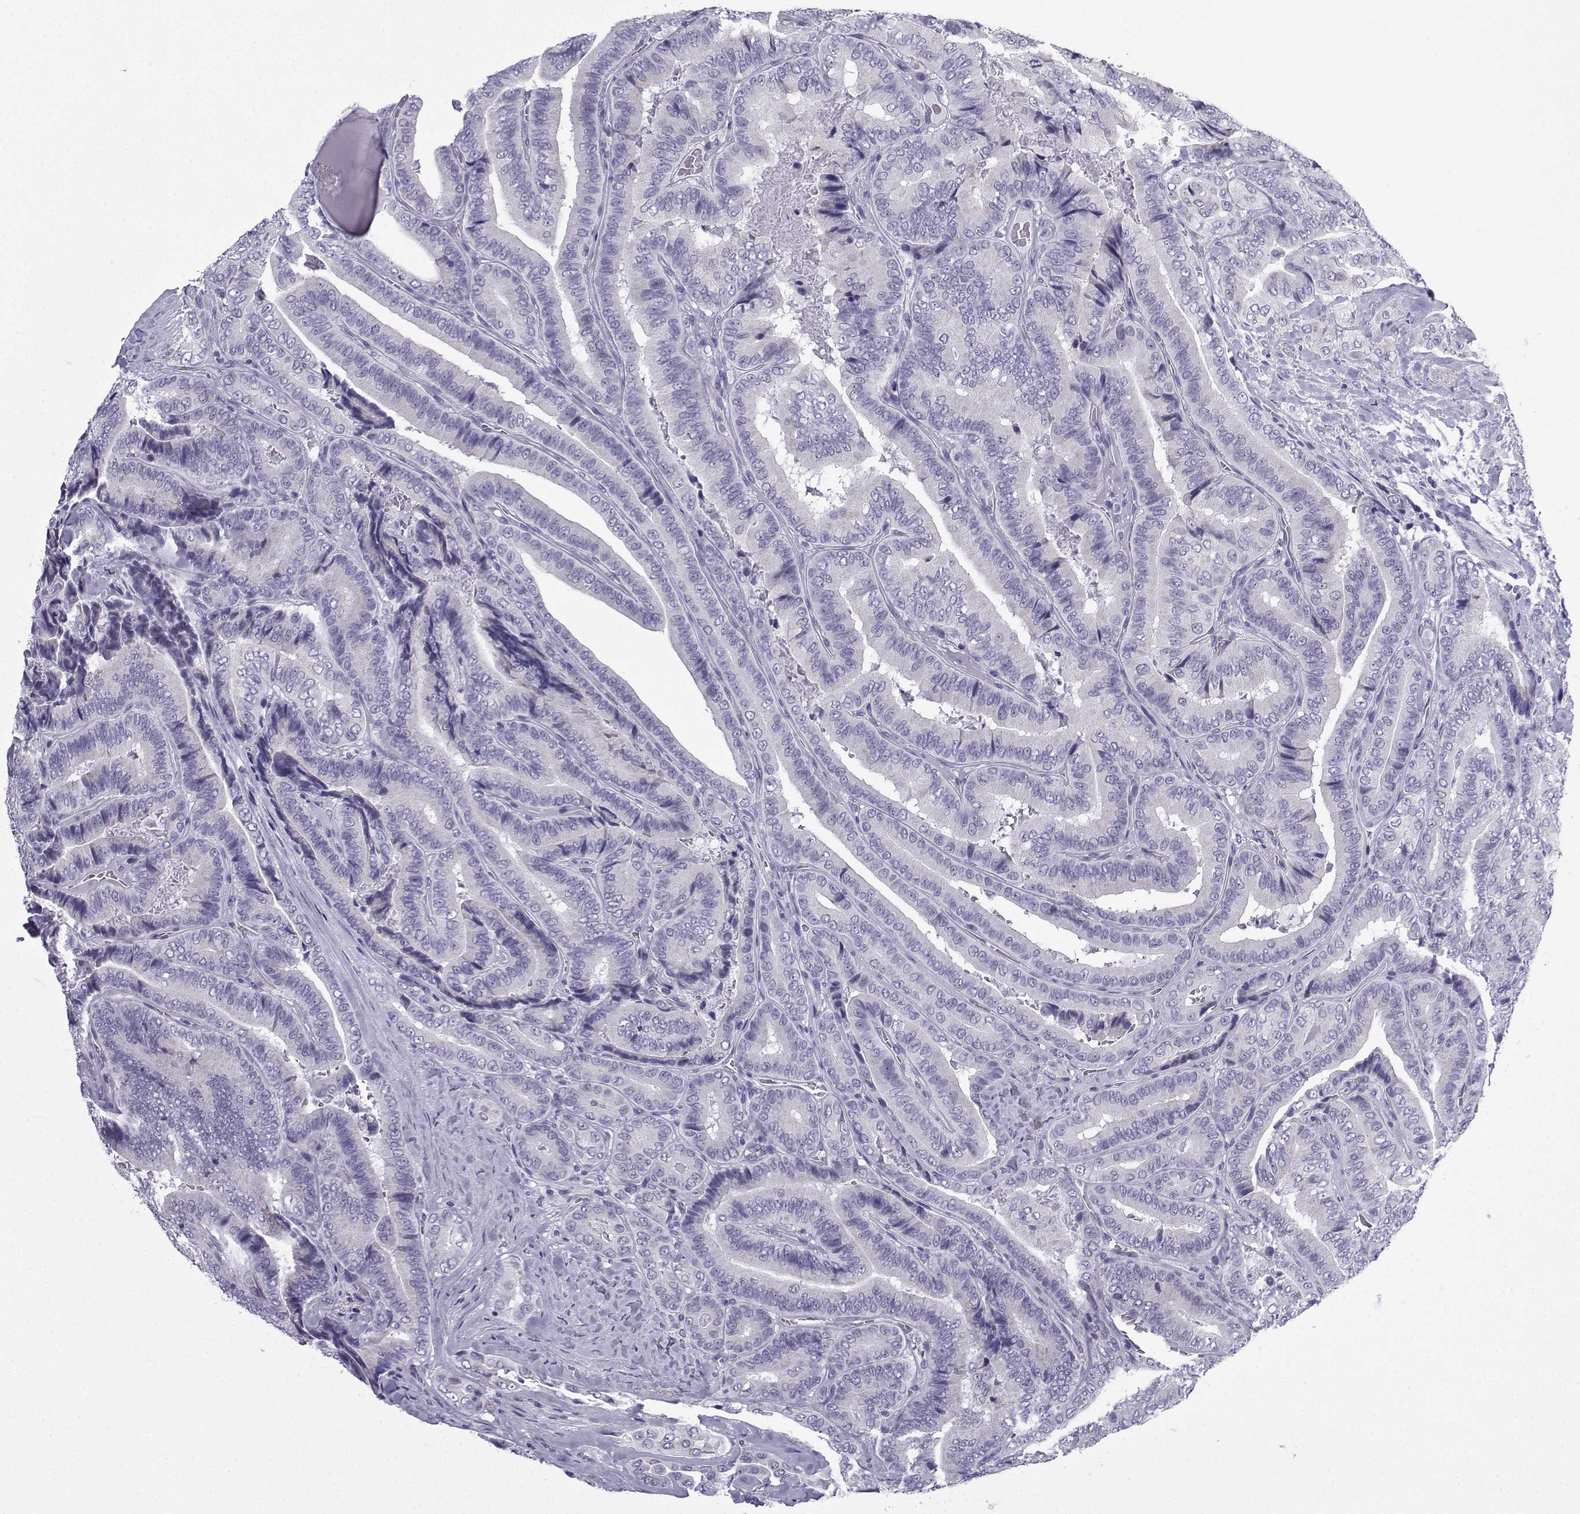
{"staining": {"intensity": "negative", "quantity": "none", "location": "none"}, "tissue": "thyroid cancer", "cell_type": "Tumor cells", "image_type": "cancer", "snomed": [{"axis": "morphology", "description": "Papillary adenocarcinoma, NOS"}, {"axis": "topography", "description": "Thyroid gland"}], "caption": "This is an immunohistochemistry image of papillary adenocarcinoma (thyroid). There is no positivity in tumor cells.", "gene": "ACRBP", "patient": {"sex": "male", "age": 61}}